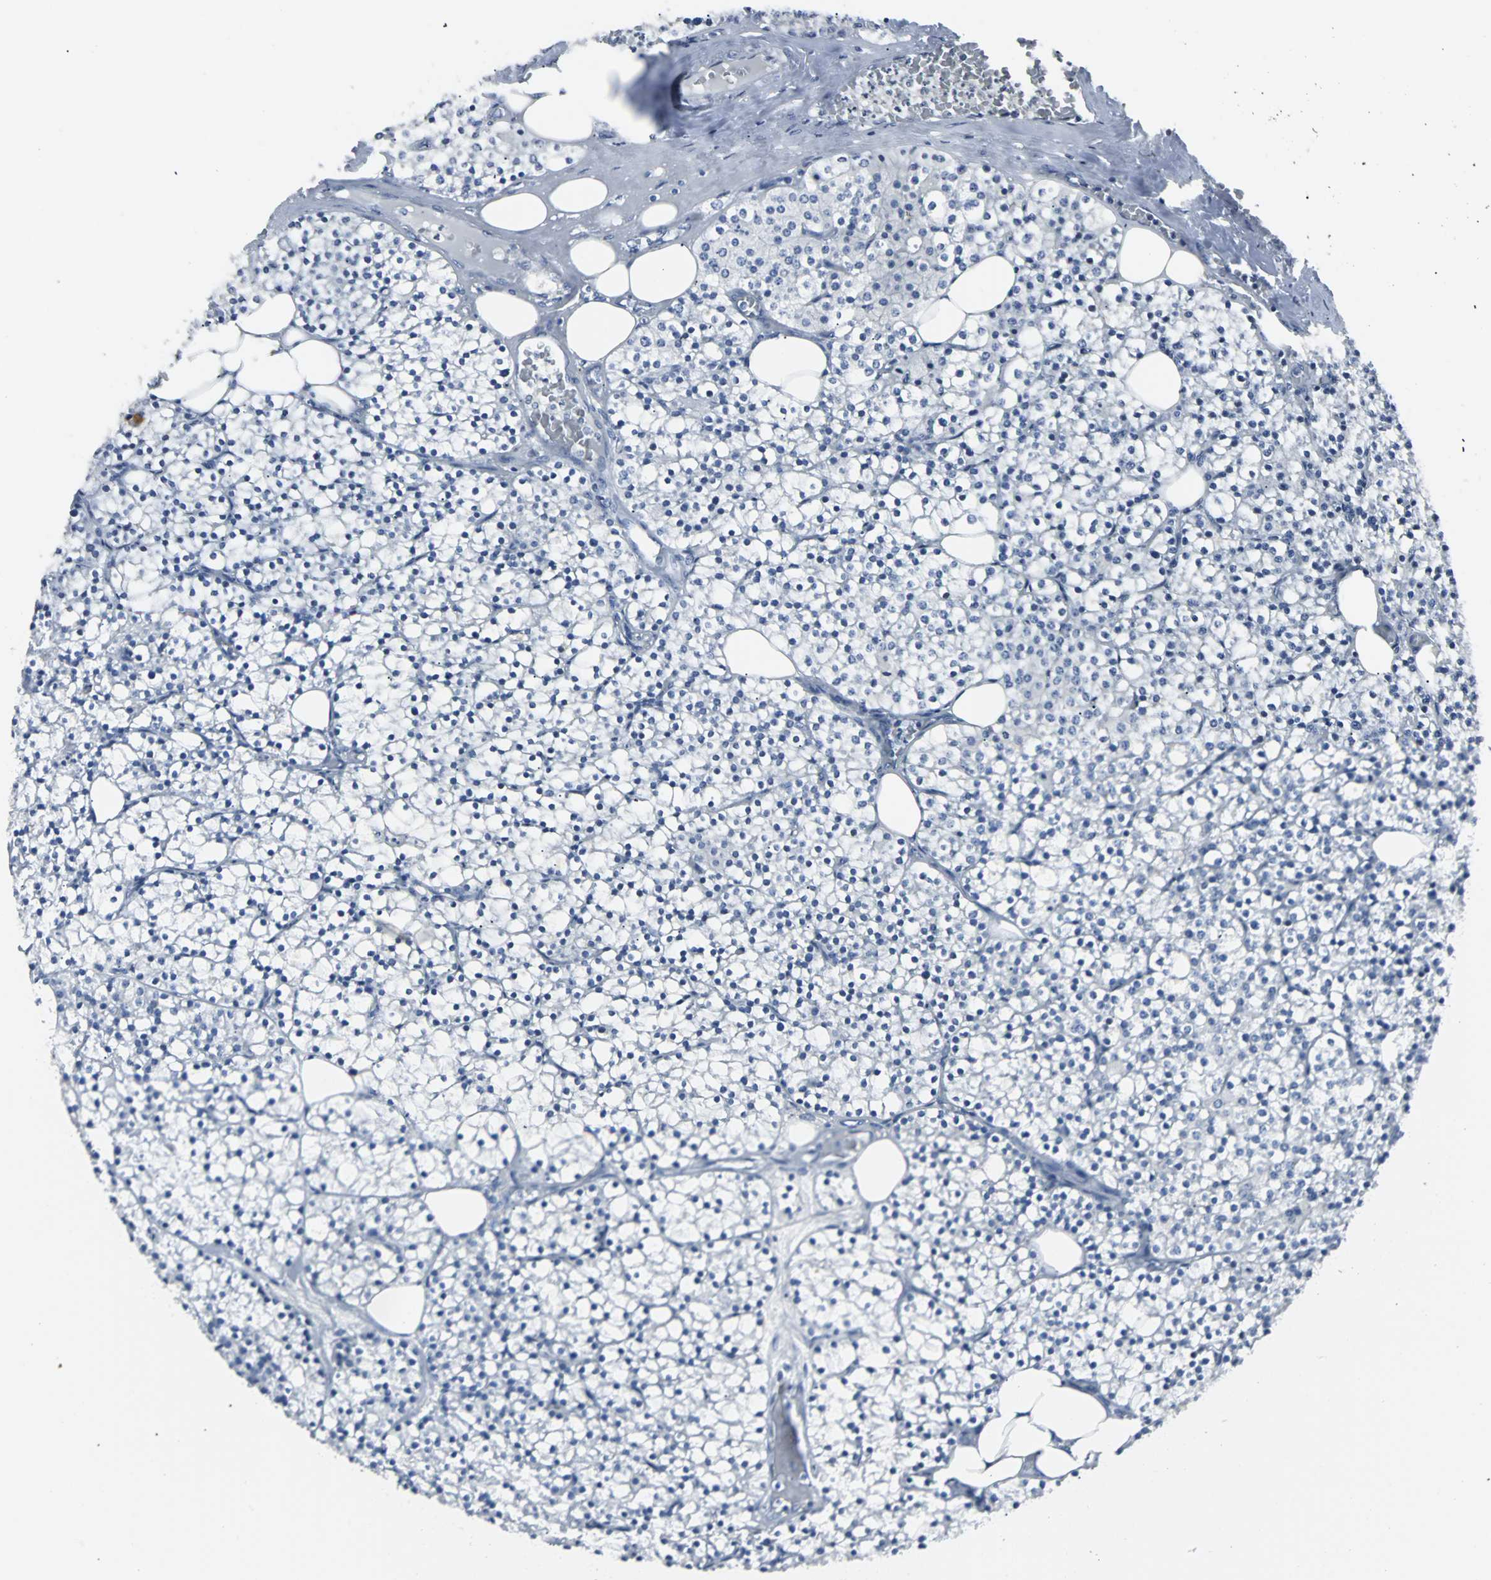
{"staining": {"intensity": "negative", "quantity": "none", "location": "none"}, "tissue": "parathyroid gland", "cell_type": "Glandular cells", "image_type": "normal", "snomed": [{"axis": "morphology", "description": "Normal tissue, NOS"}, {"axis": "topography", "description": "Parathyroid gland"}], "caption": "The histopathology image exhibits no significant expression in glandular cells of parathyroid gland. The staining was performed using DAB (3,3'-diaminobenzidine) to visualize the protein expression in brown, while the nuclei were stained in blue with hematoxylin (Magnification: 20x).", "gene": "RASA1", "patient": {"sex": "female", "age": 63}}